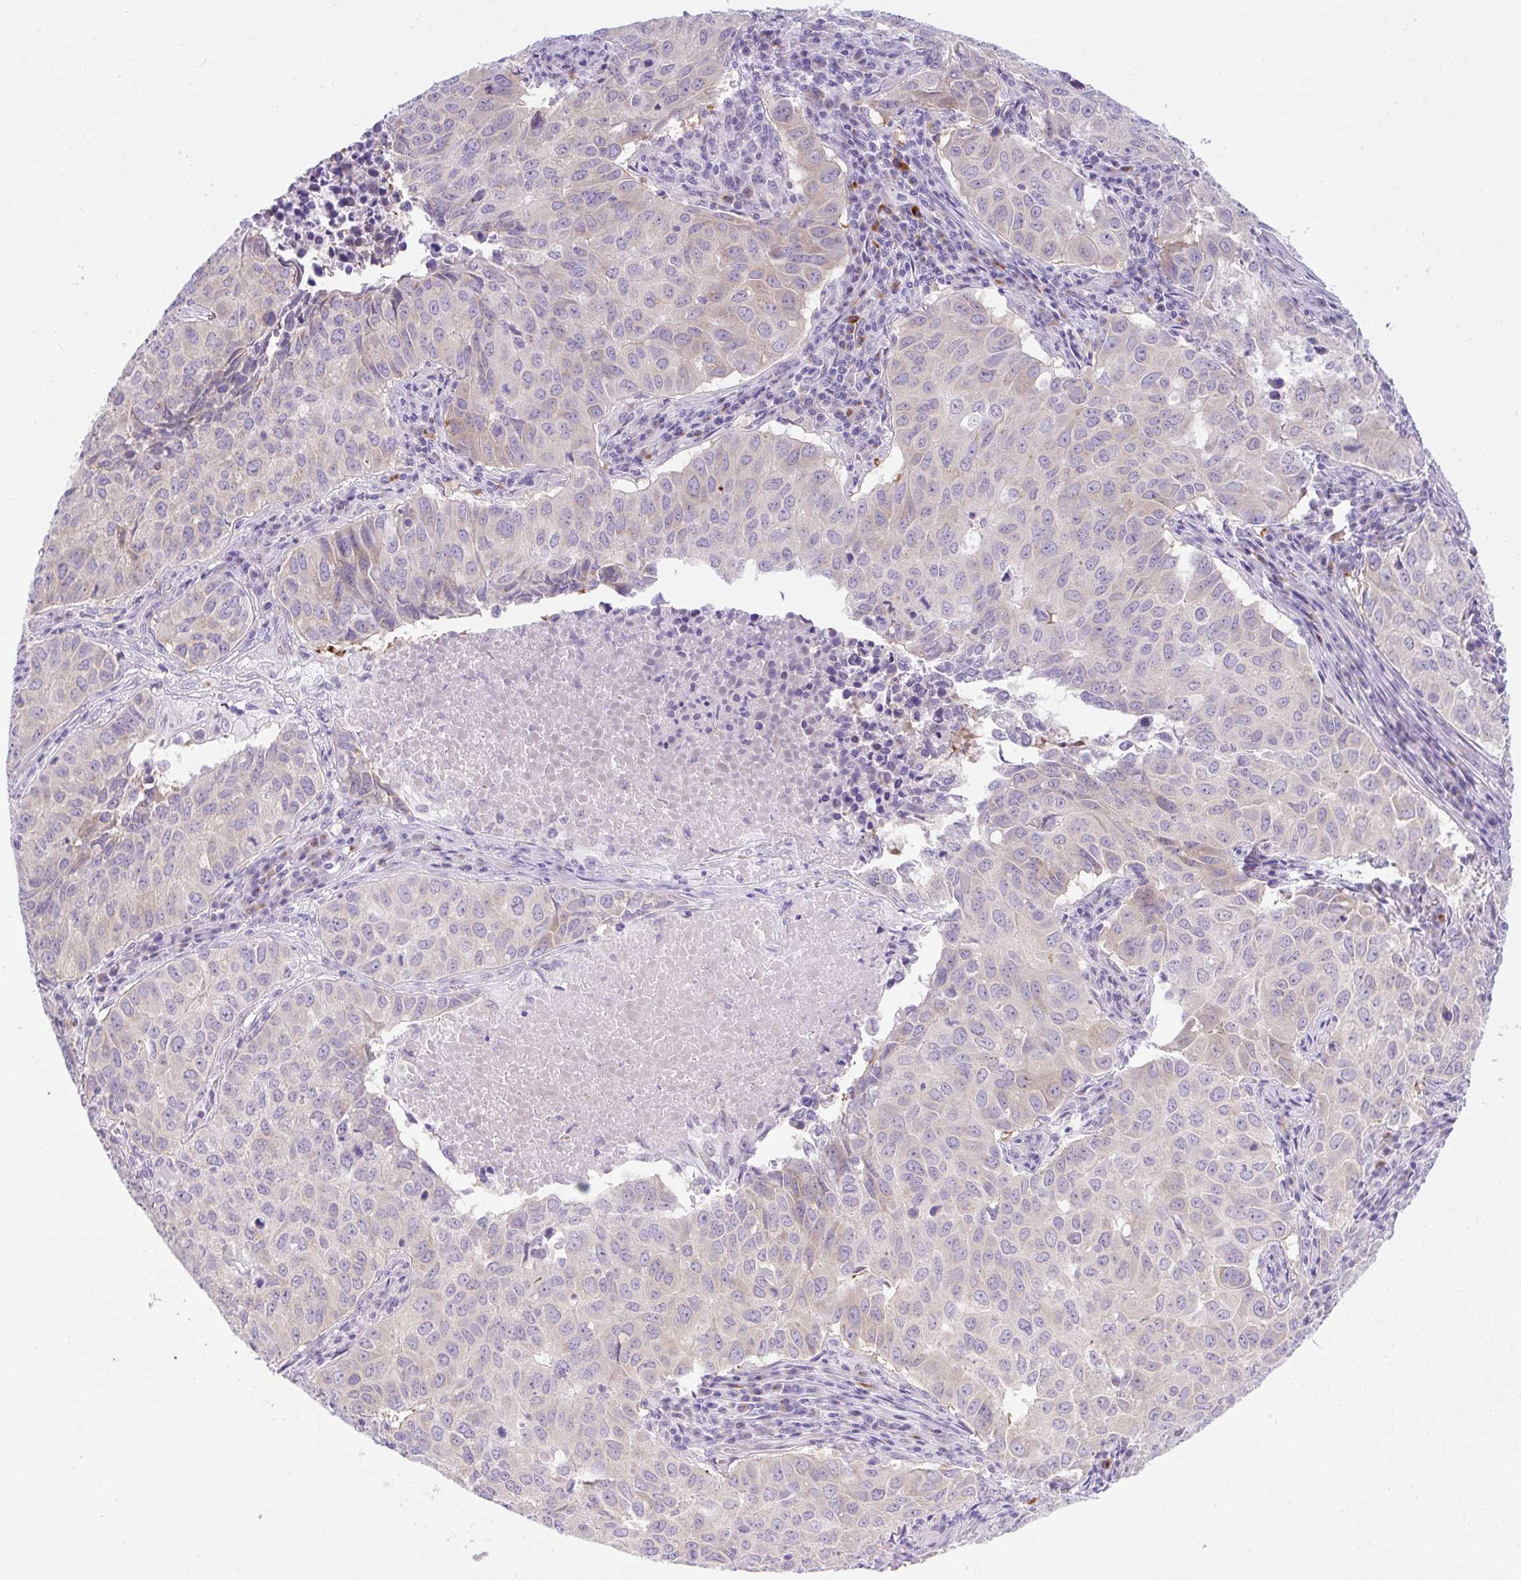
{"staining": {"intensity": "weak", "quantity": "25%-75%", "location": "cytoplasmic/membranous"}, "tissue": "lung cancer", "cell_type": "Tumor cells", "image_type": "cancer", "snomed": [{"axis": "morphology", "description": "Adenocarcinoma, NOS"}, {"axis": "topography", "description": "Lung"}], "caption": "IHC (DAB) staining of human lung cancer (adenocarcinoma) displays weak cytoplasmic/membranous protein expression in approximately 25%-75% of tumor cells.", "gene": "GOLGA8A", "patient": {"sex": "female", "age": 50}}